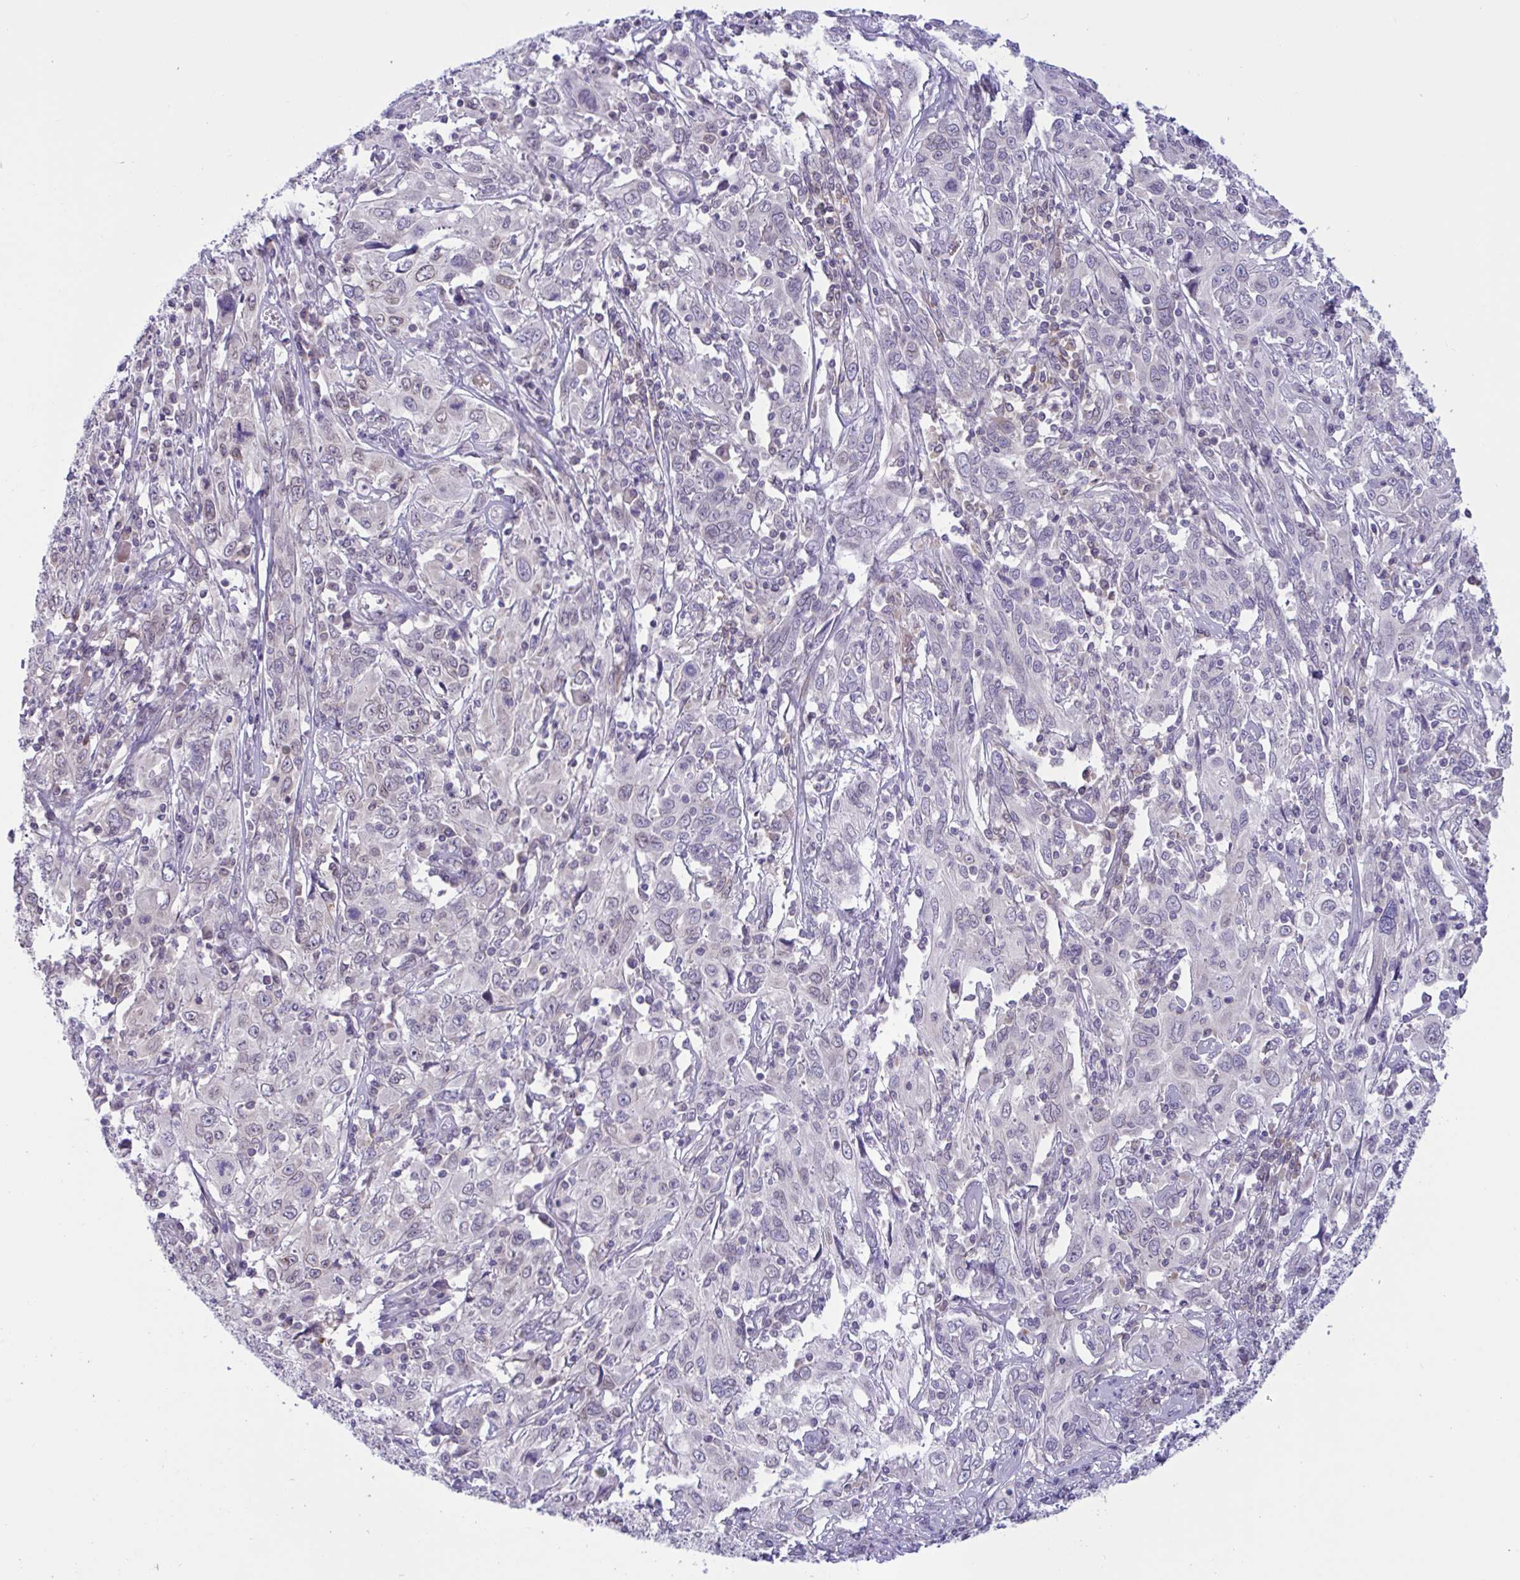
{"staining": {"intensity": "weak", "quantity": "<25%", "location": "nuclear"}, "tissue": "cervical cancer", "cell_type": "Tumor cells", "image_type": "cancer", "snomed": [{"axis": "morphology", "description": "Squamous cell carcinoma, NOS"}, {"axis": "topography", "description": "Cervix"}], "caption": "Histopathology image shows no significant protein expression in tumor cells of squamous cell carcinoma (cervical).", "gene": "DOCK11", "patient": {"sex": "female", "age": 46}}